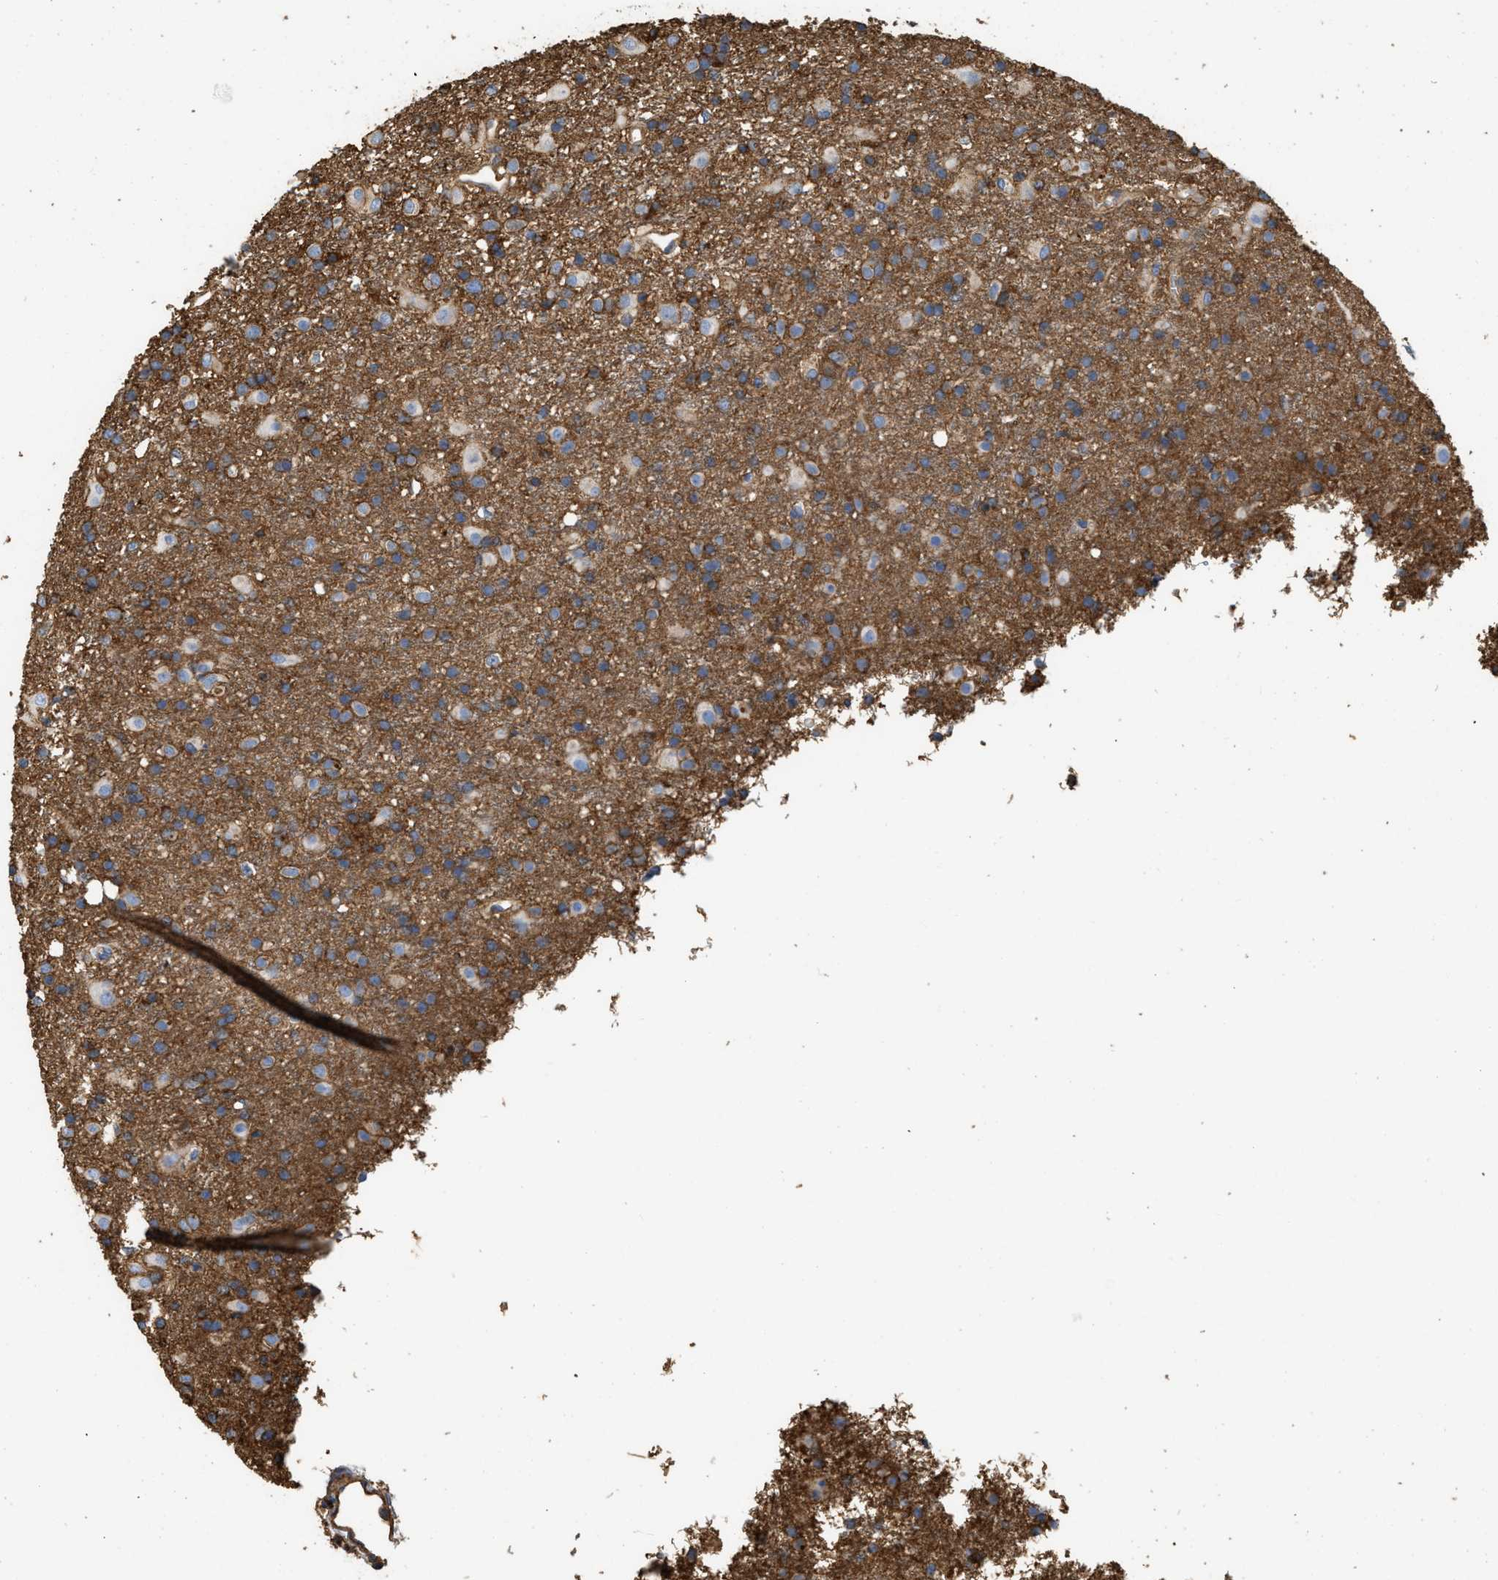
{"staining": {"intensity": "moderate", "quantity": "25%-75%", "location": "cytoplasmic/membranous"}, "tissue": "glioma", "cell_type": "Tumor cells", "image_type": "cancer", "snomed": [{"axis": "morphology", "description": "Glioma, malignant, Low grade"}, {"axis": "topography", "description": "Brain"}], "caption": "Protein analysis of glioma tissue displays moderate cytoplasmic/membranous expression in about 25%-75% of tumor cells.", "gene": "GNB4", "patient": {"sex": "male", "age": 65}}